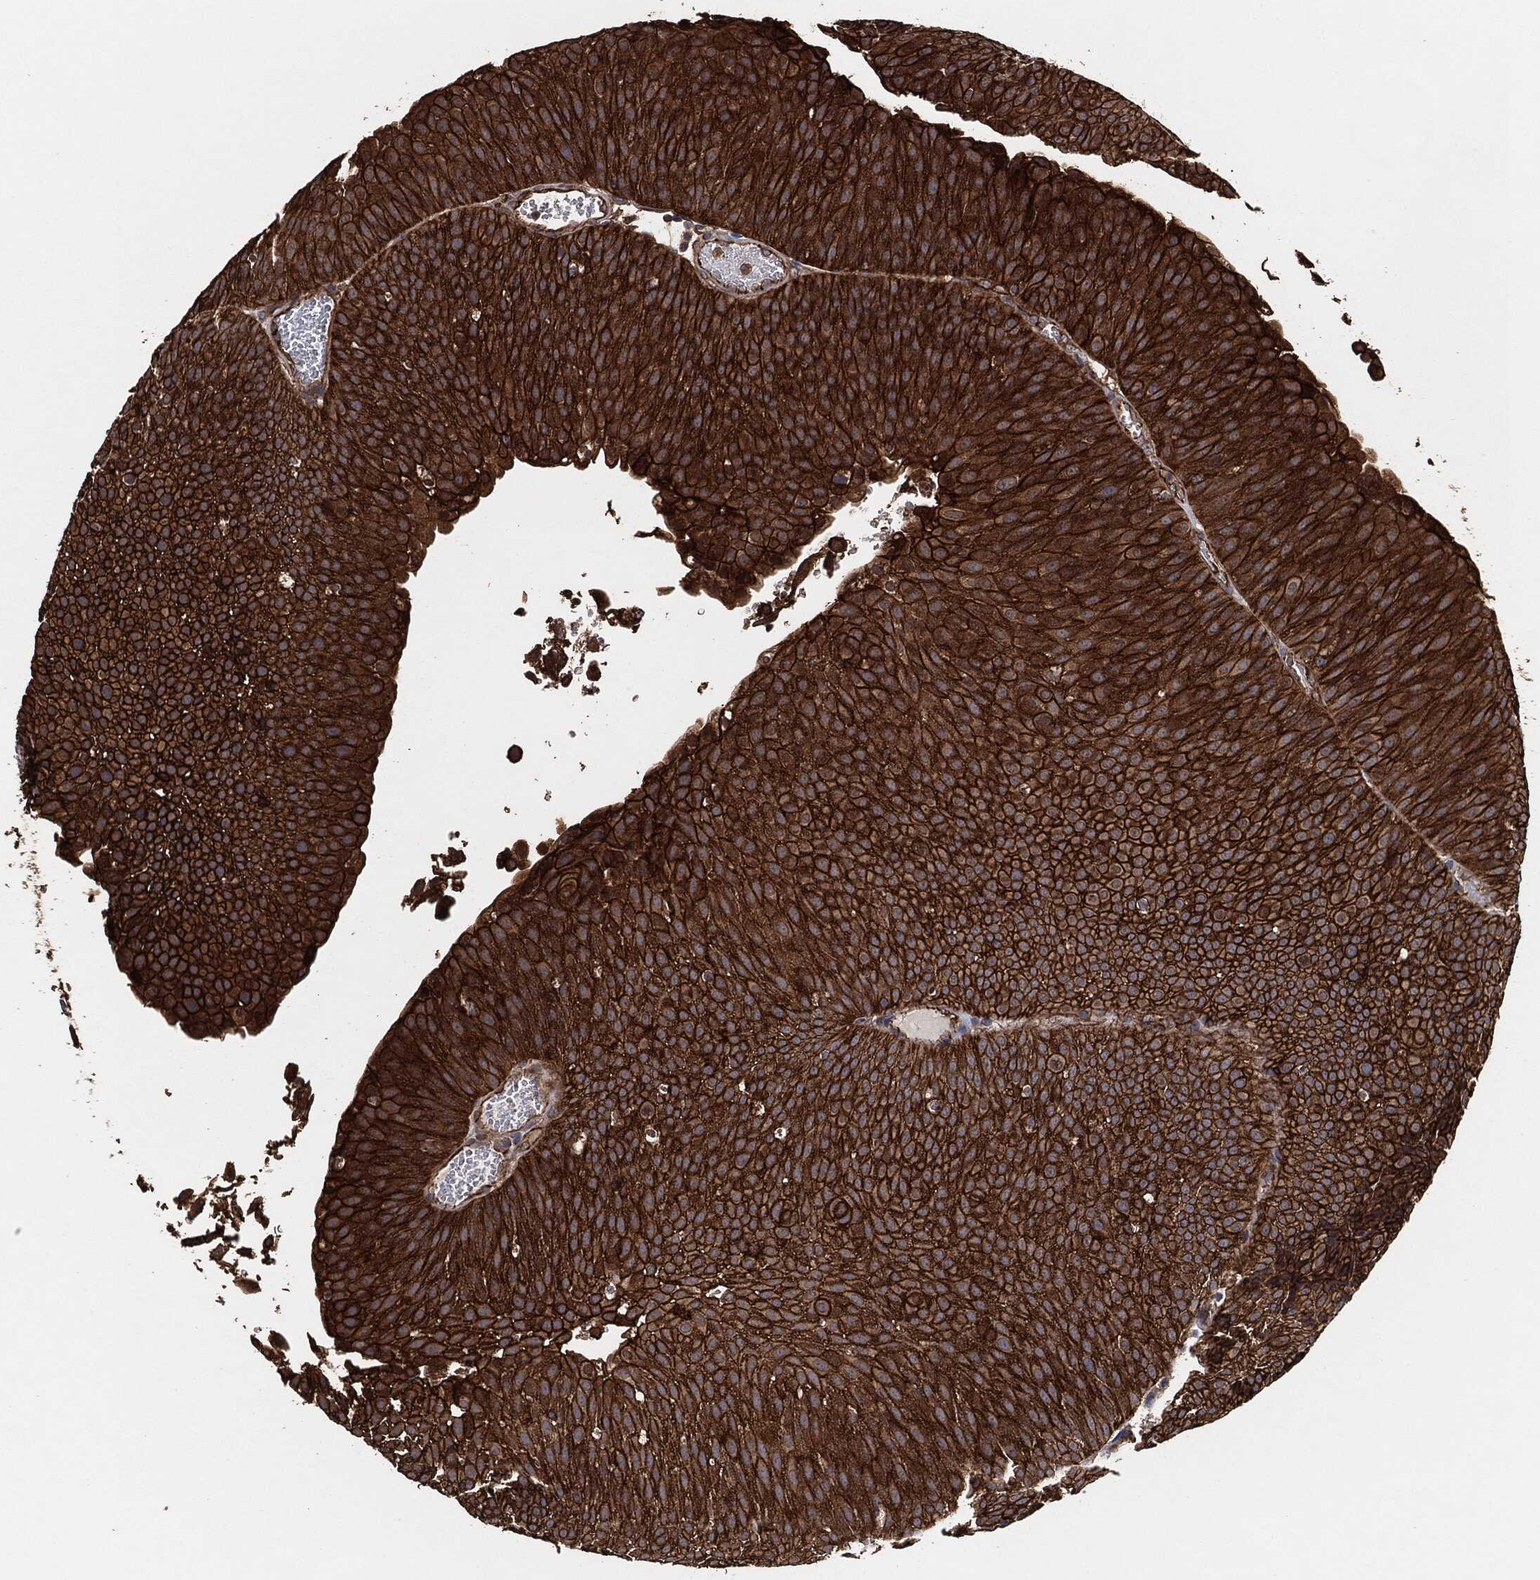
{"staining": {"intensity": "strong", "quantity": ">75%", "location": "cytoplasmic/membranous"}, "tissue": "urothelial cancer", "cell_type": "Tumor cells", "image_type": "cancer", "snomed": [{"axis": "morphology", "description": "Urothelial carcinoma, Low grade"}, {"axis": "topography", "description": "Urinary bladder"}], "caption": "Immunohistochemical staining of human urothelial cancer displays high levels of strong cytoplasmic/membranous staining in about >75% of tumor cells.", "gene": "CTNNA1", "patient": {"sex": "male", "age": 65}}